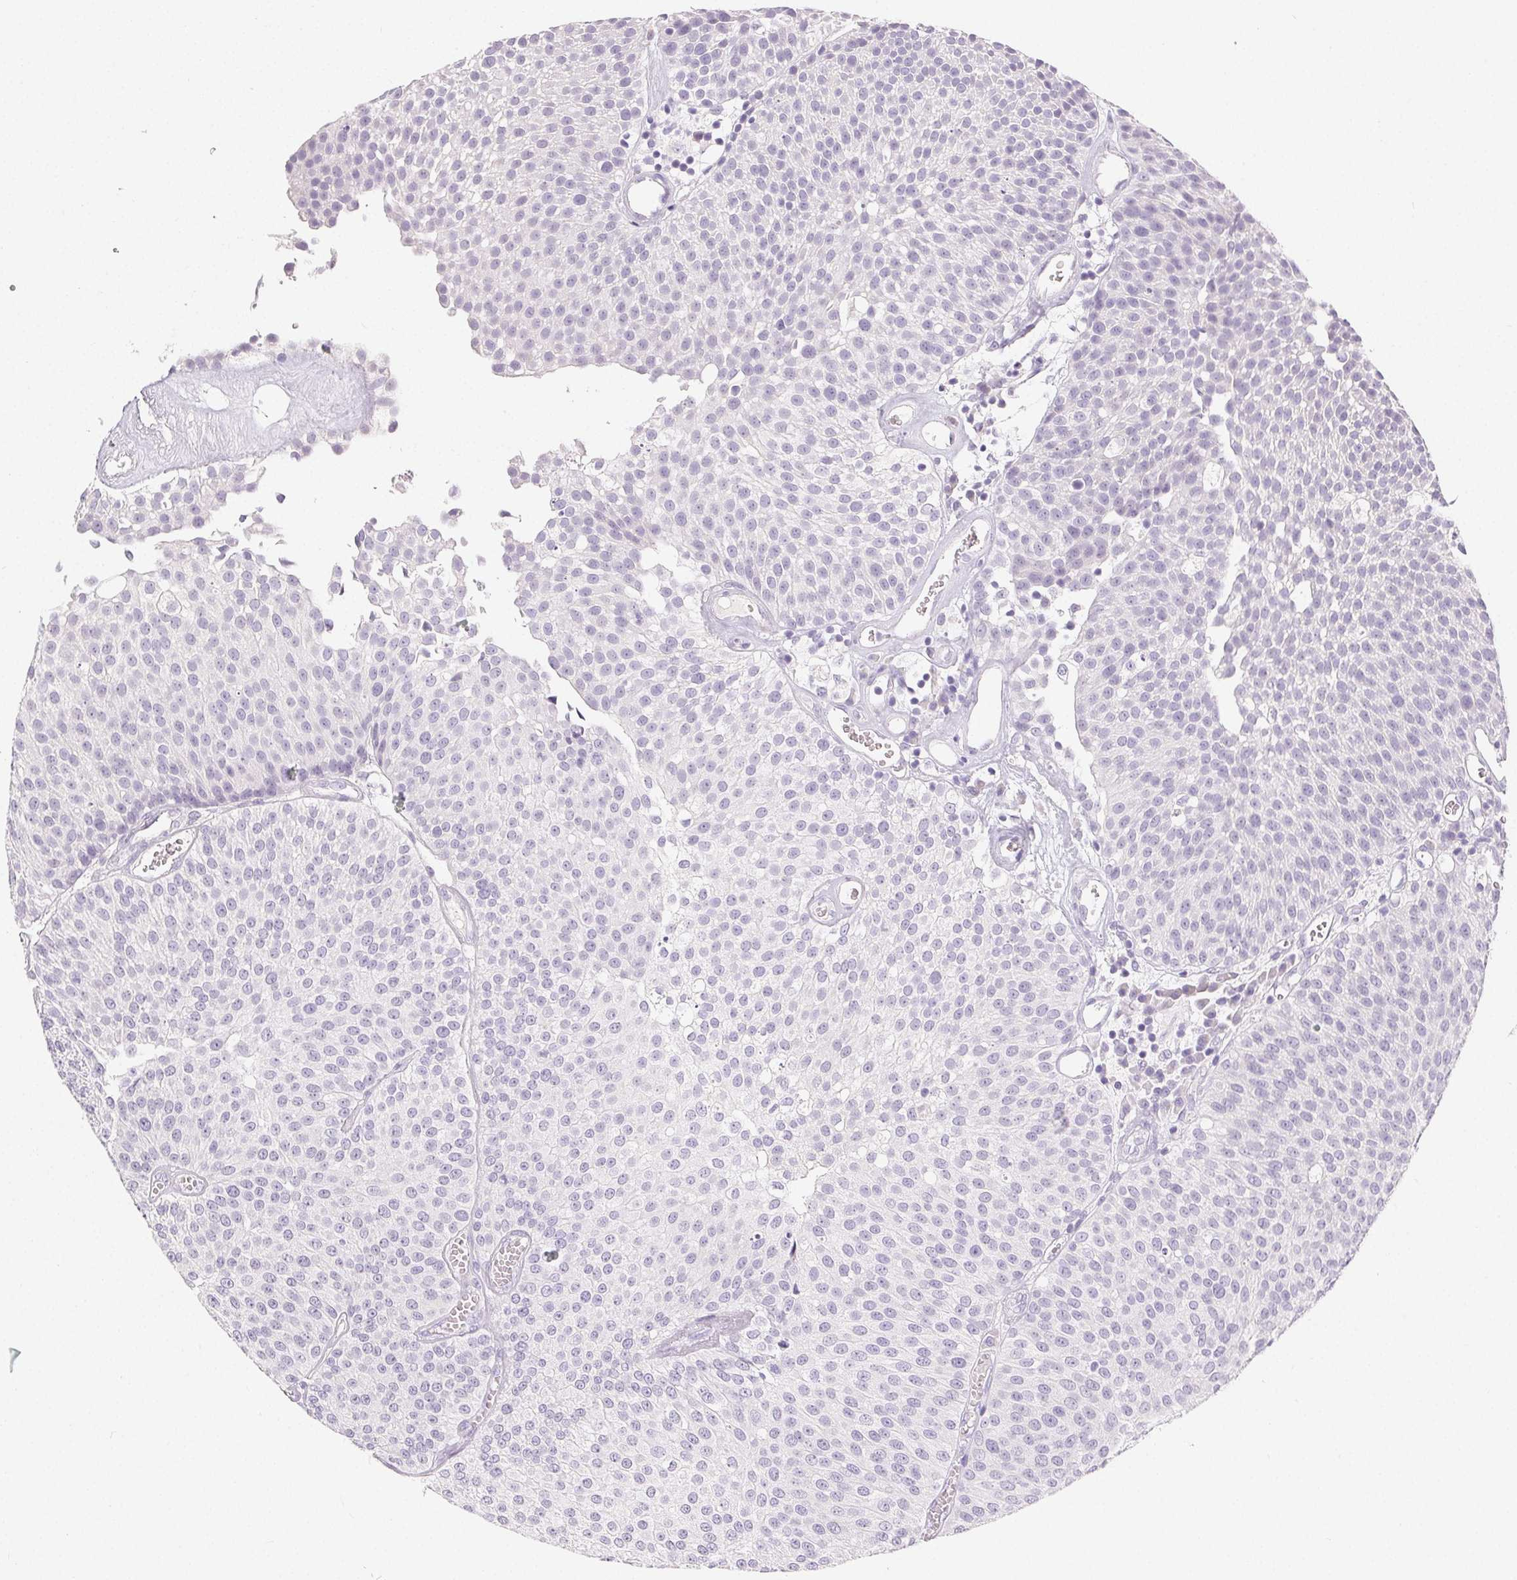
{"staining": {"intensity": "negative", "quantity": "none", "location": "none"}, "tissue": "urothelial cancer", "cell_type": "Tumor cells", "image_type": "cancer", "snomed": [{"axis": "morphology", "description": "Urothelial carcinoma, Low grade"}, {"axis": "topography", "description": "Urinary bladder"}], "caption": "The photomicrograph demonstrates no staining of tumor cells in urothelial carcinoma (low-grade). Brightfield microscopy of immunohistochemistry (IHC) stained with DAB (brown) and hematoxylin (blue), captured at high magnification.", "gene": "MIOX", "patient": {"sex": "female", "age": 79}}